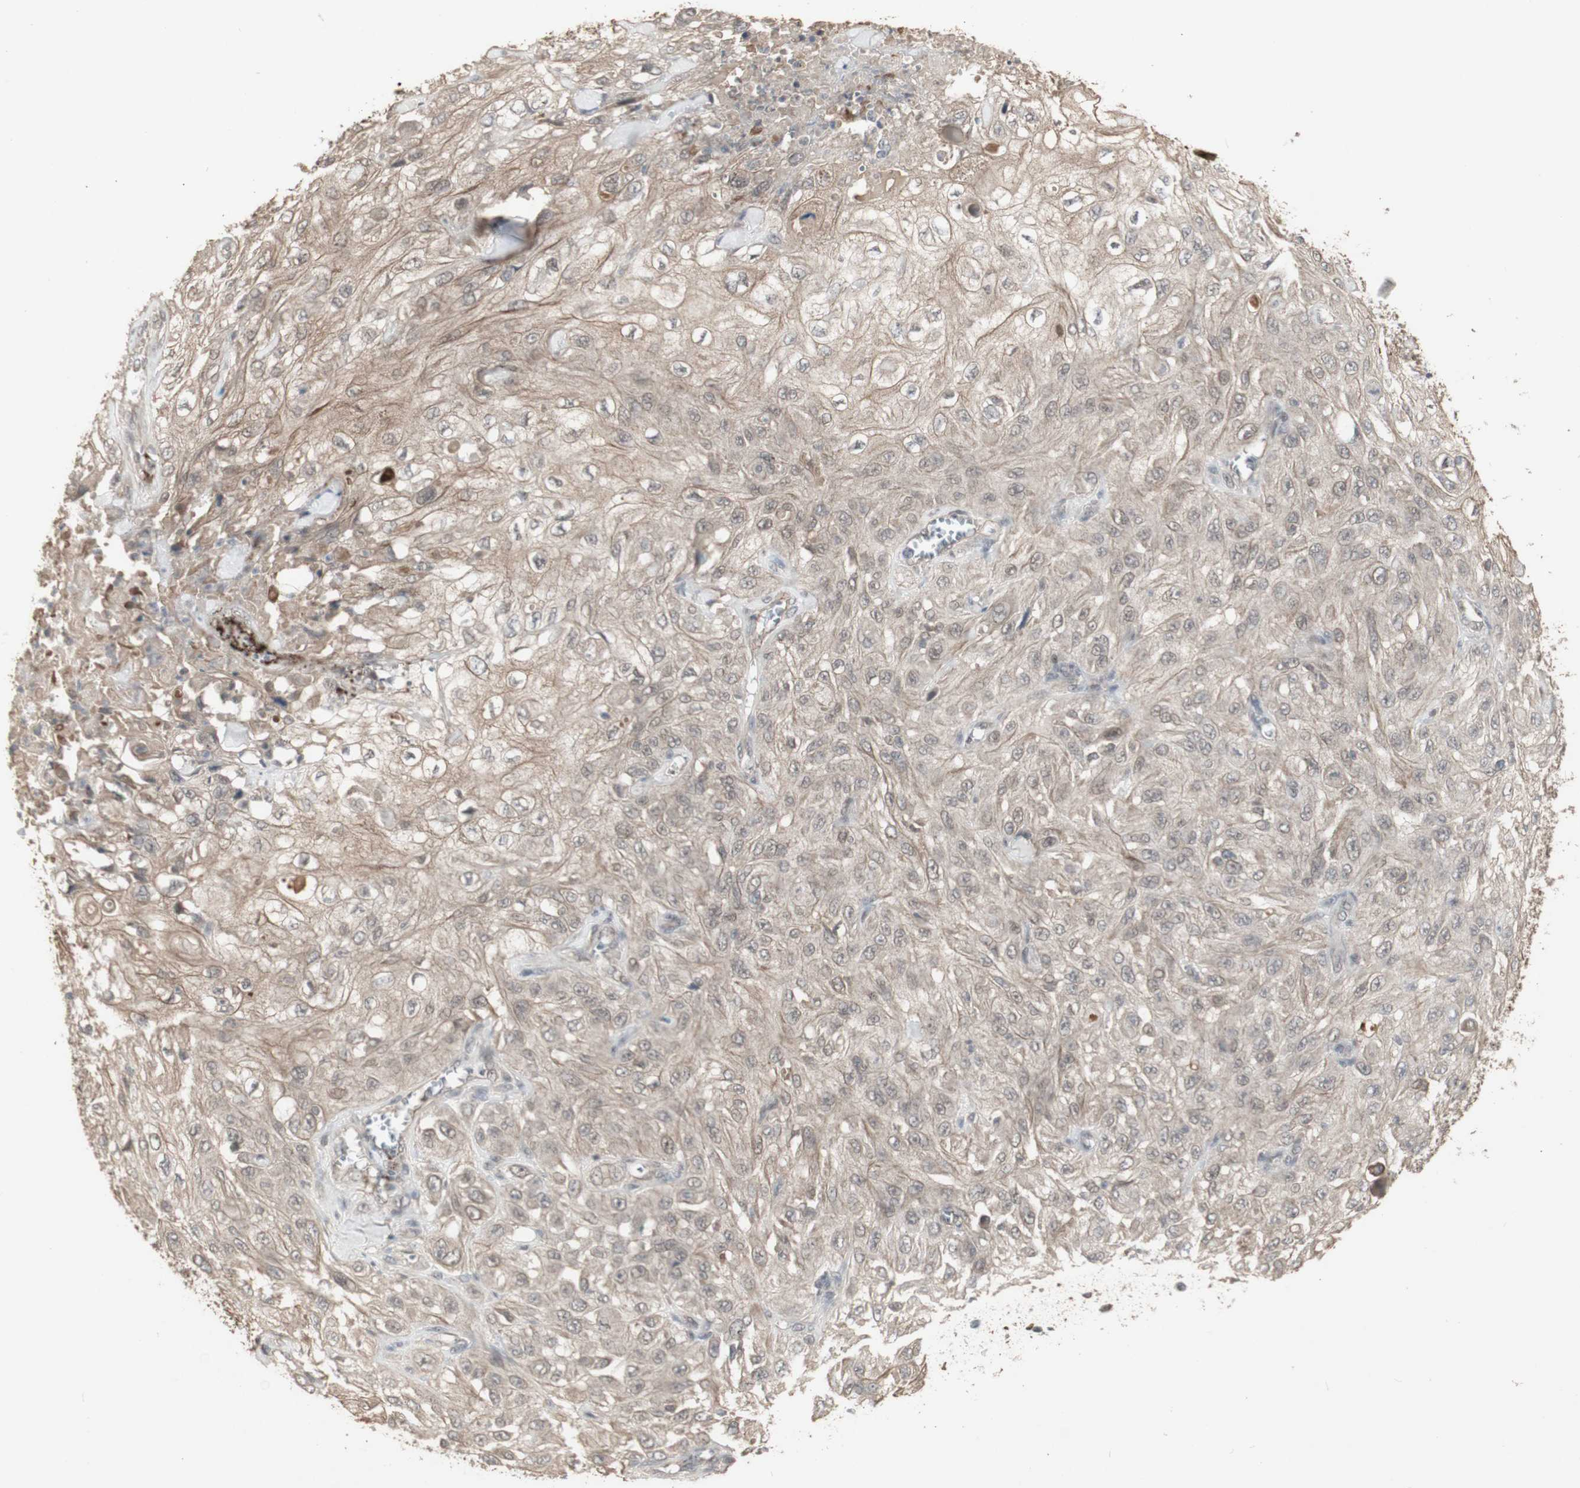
{"staining": {"intensity": "weak", "quantity": ">75%", "location": "cytoplasmic/membranous"}, "tissue": "skin cancer", "cell_type": "Tumor cells", "image_type": "cancer", "snomed": [{"axis": "morphology", "description": "Squamous cell carcinoma, NOS"}, {"axis": "morphology", "description": "Squamous cell carcinoma, metastatic, NOS"}, {"axis": "topography", "description": "Skin"}, {"axis": "topography", "description": "Lymph node"}], "caption": "This is an image of IHC staining of skin cancer (squamous cell carcinoma), which shows weak staining in the cytoplasmic/membranous of tumor cells.", "gene": "ALOX12", "patient": {"sex": "male", "age": 75}}